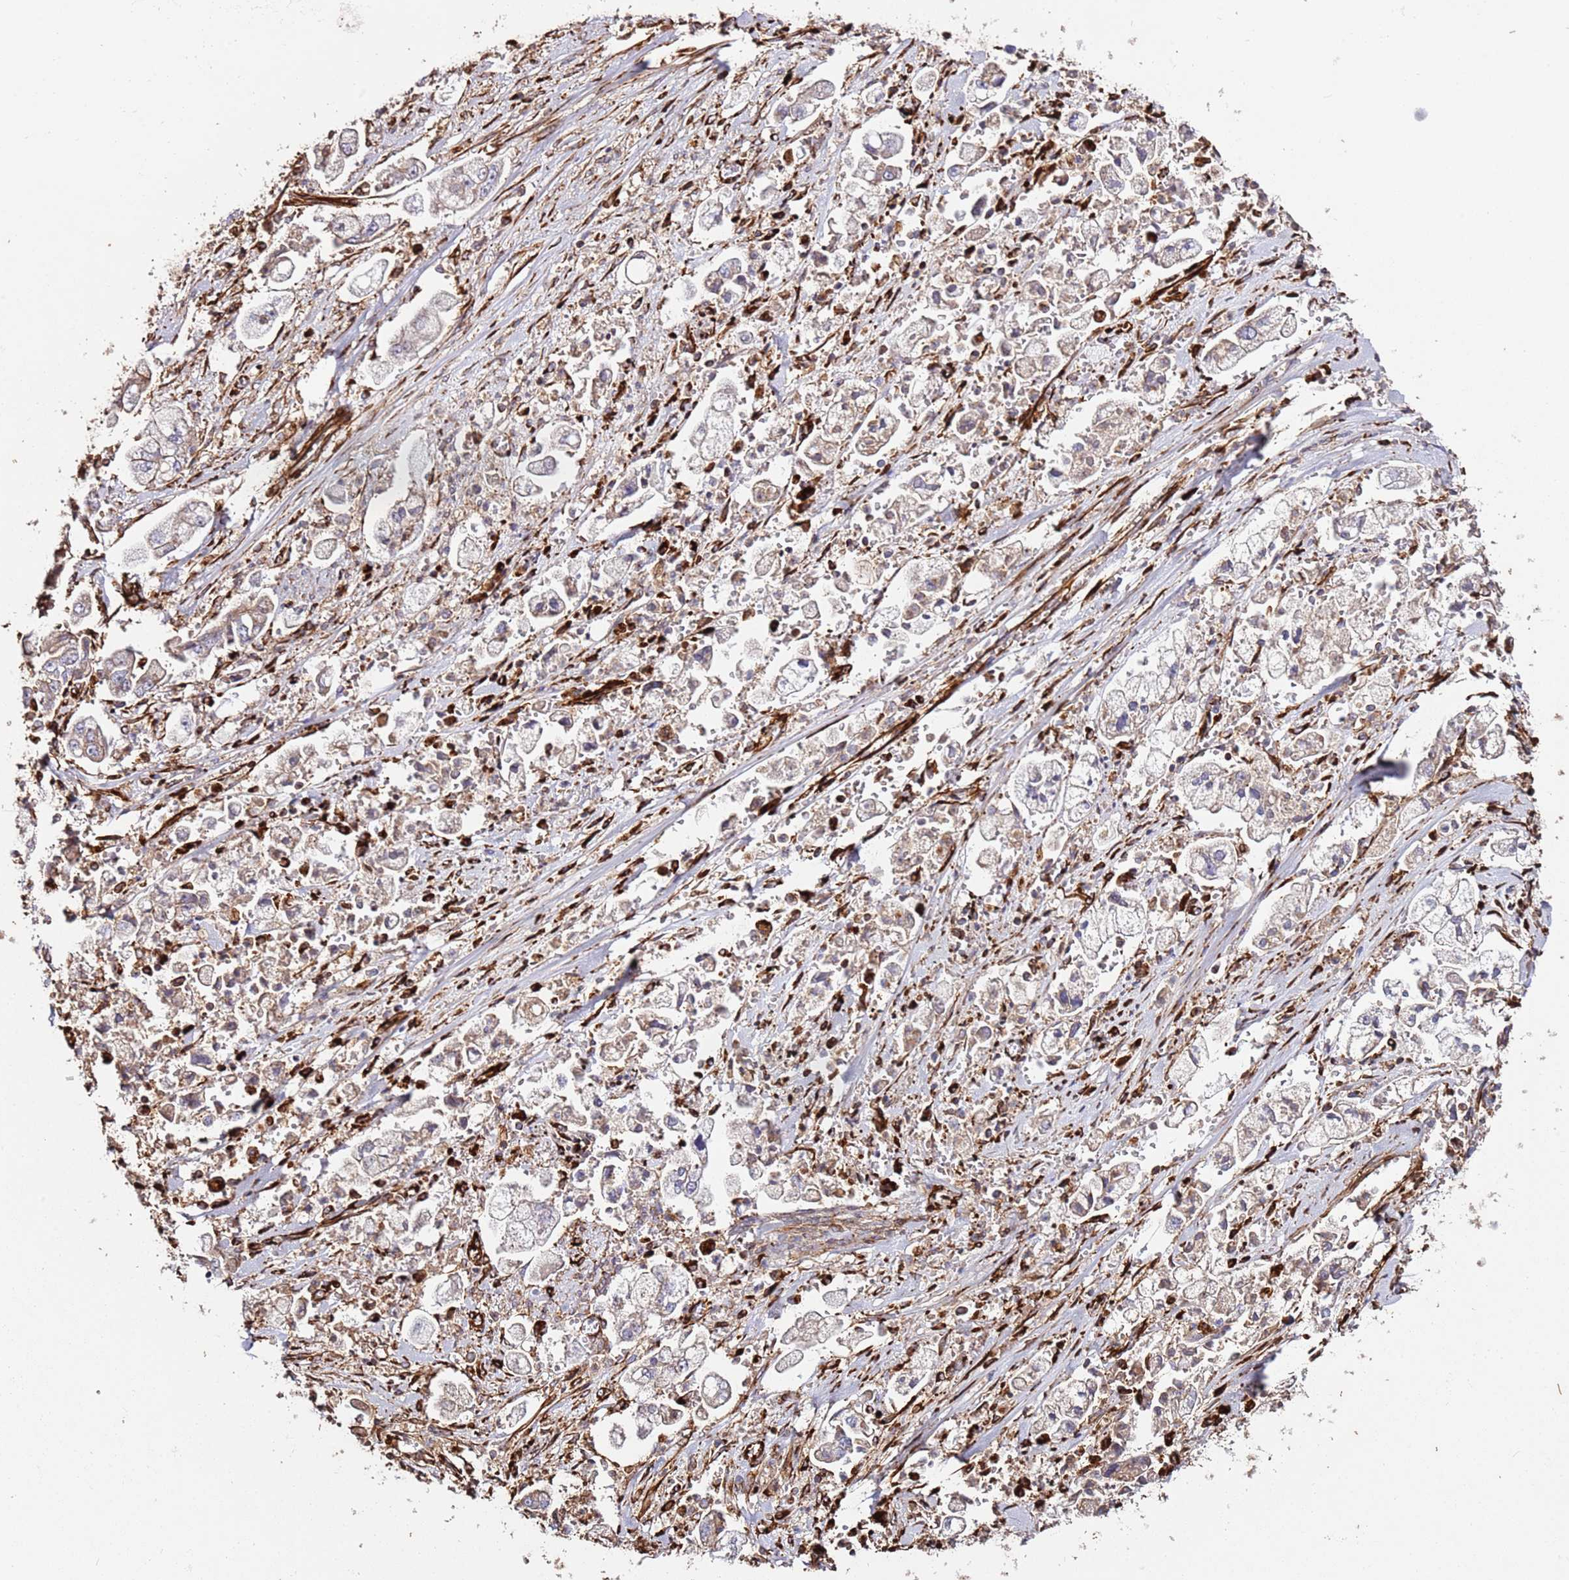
{"staining": {"intensity": "weak", "quantity": "<25%", "location": "cytoplasmic/membranous"}, "tissue": "stomach cancer", "cell_type": "Tumor cells", "image_type": "cancer", "snomed": [{"axis": "morphology", "description": "Adenocarcinoma, NOS"}, {"axis": "topography", "description": "Stomach"}], "caption": "Immunohistochemistry of human adenocarcinoma (stomach) shows no staining in tumor cells.", "gene": "MRGPRE", "patient": {"sex": "male", "age": 62}}